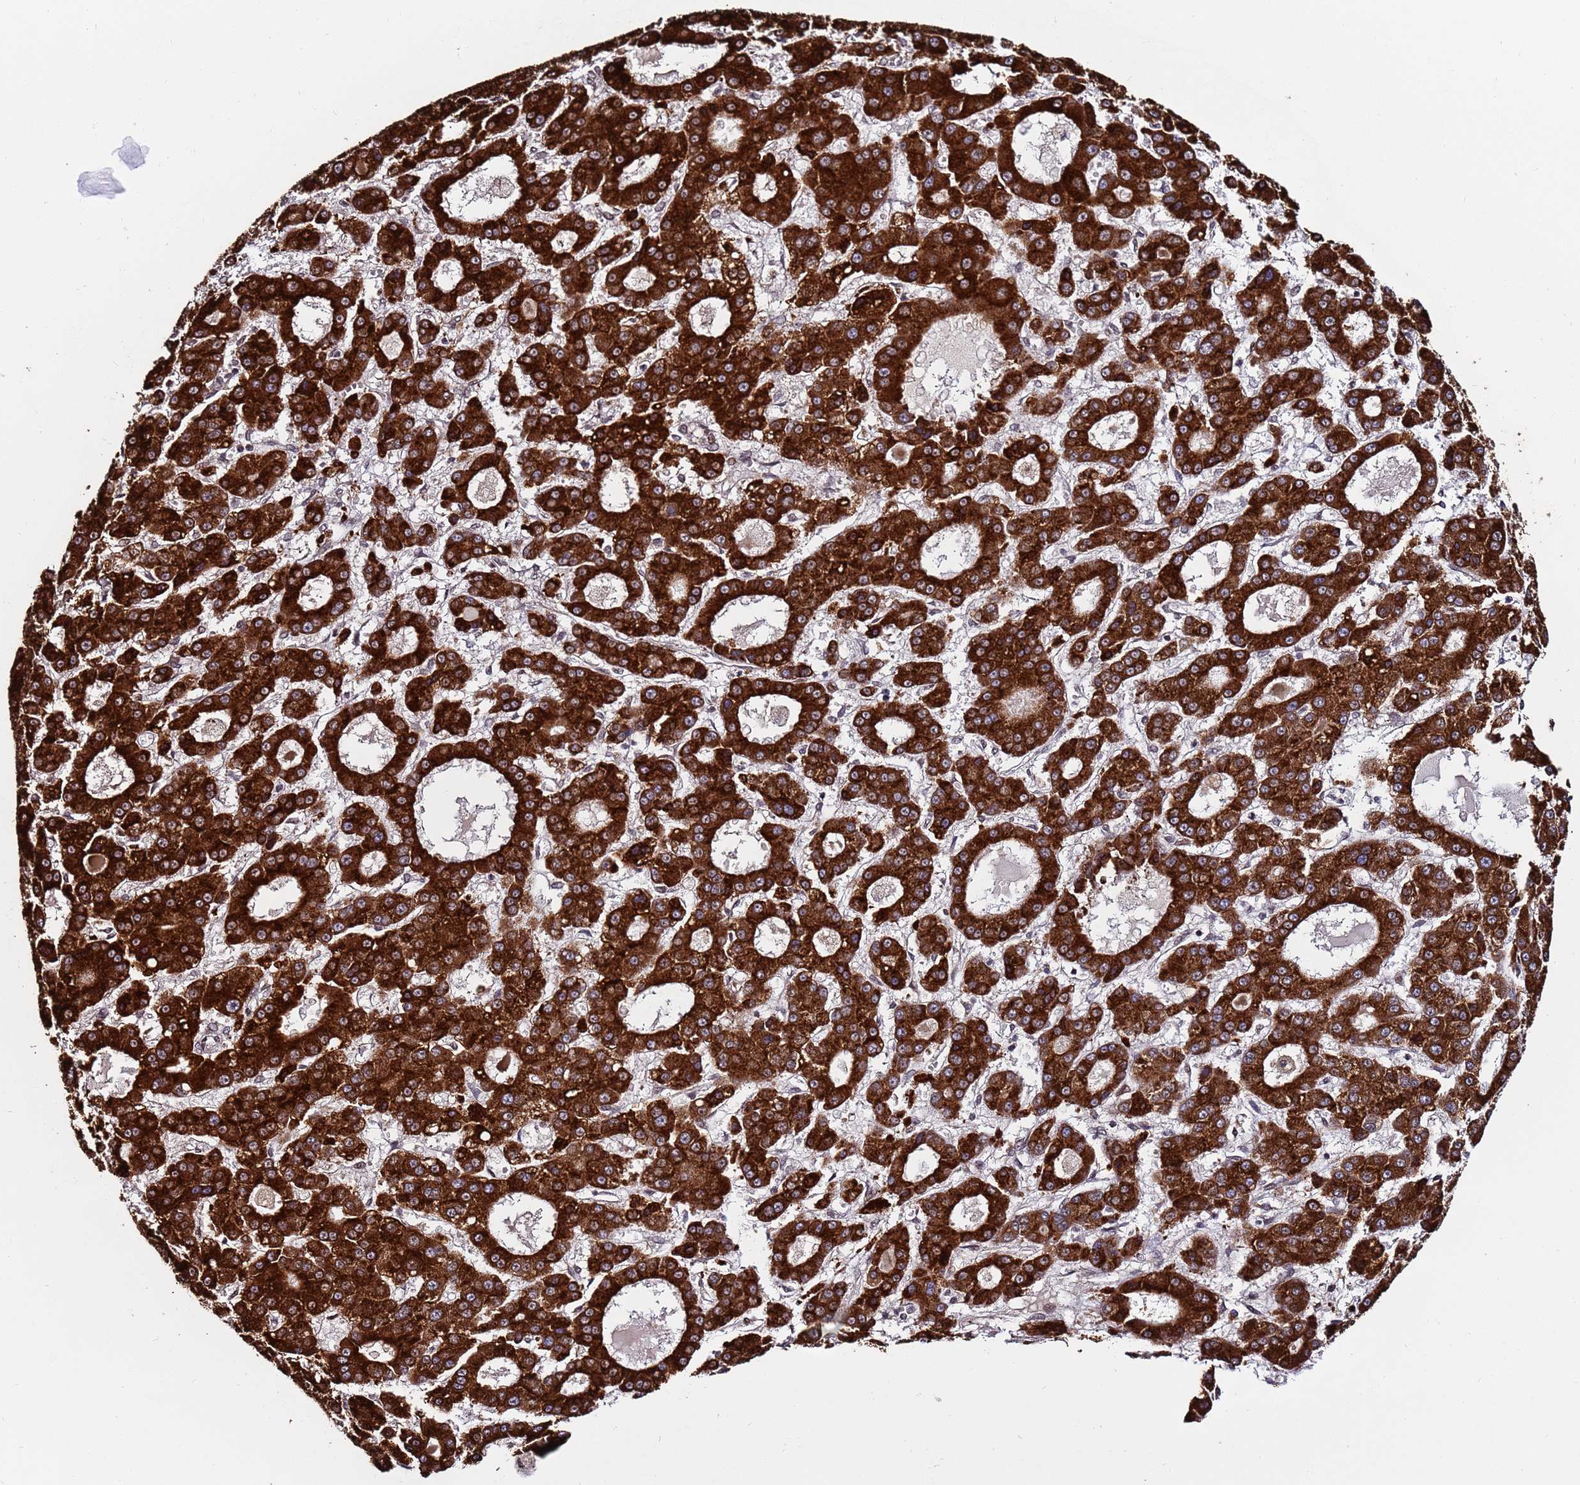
{"staining": {"intensity": "strong", "quantity": ">75%", "location": "cytoplasmic/membranous"}, "tissue": "liver cancer", "cell_type": "Tumor cells", "image_type": "cancer", "snomed": [{"axis": "morphology", "description": "Carcinoma, Hepatocellular, NOS"}, {"axis": "topography", "description": "Liver"}], "caption": "Protein expression analysis of liver cancer (hepatocellular carcinoma) demonstrates strong cytoplasmic/membranous staining in about >75% of tumor cells.", "gene": "PPM1H", "patient": {"sex": "male", "age": 70}}